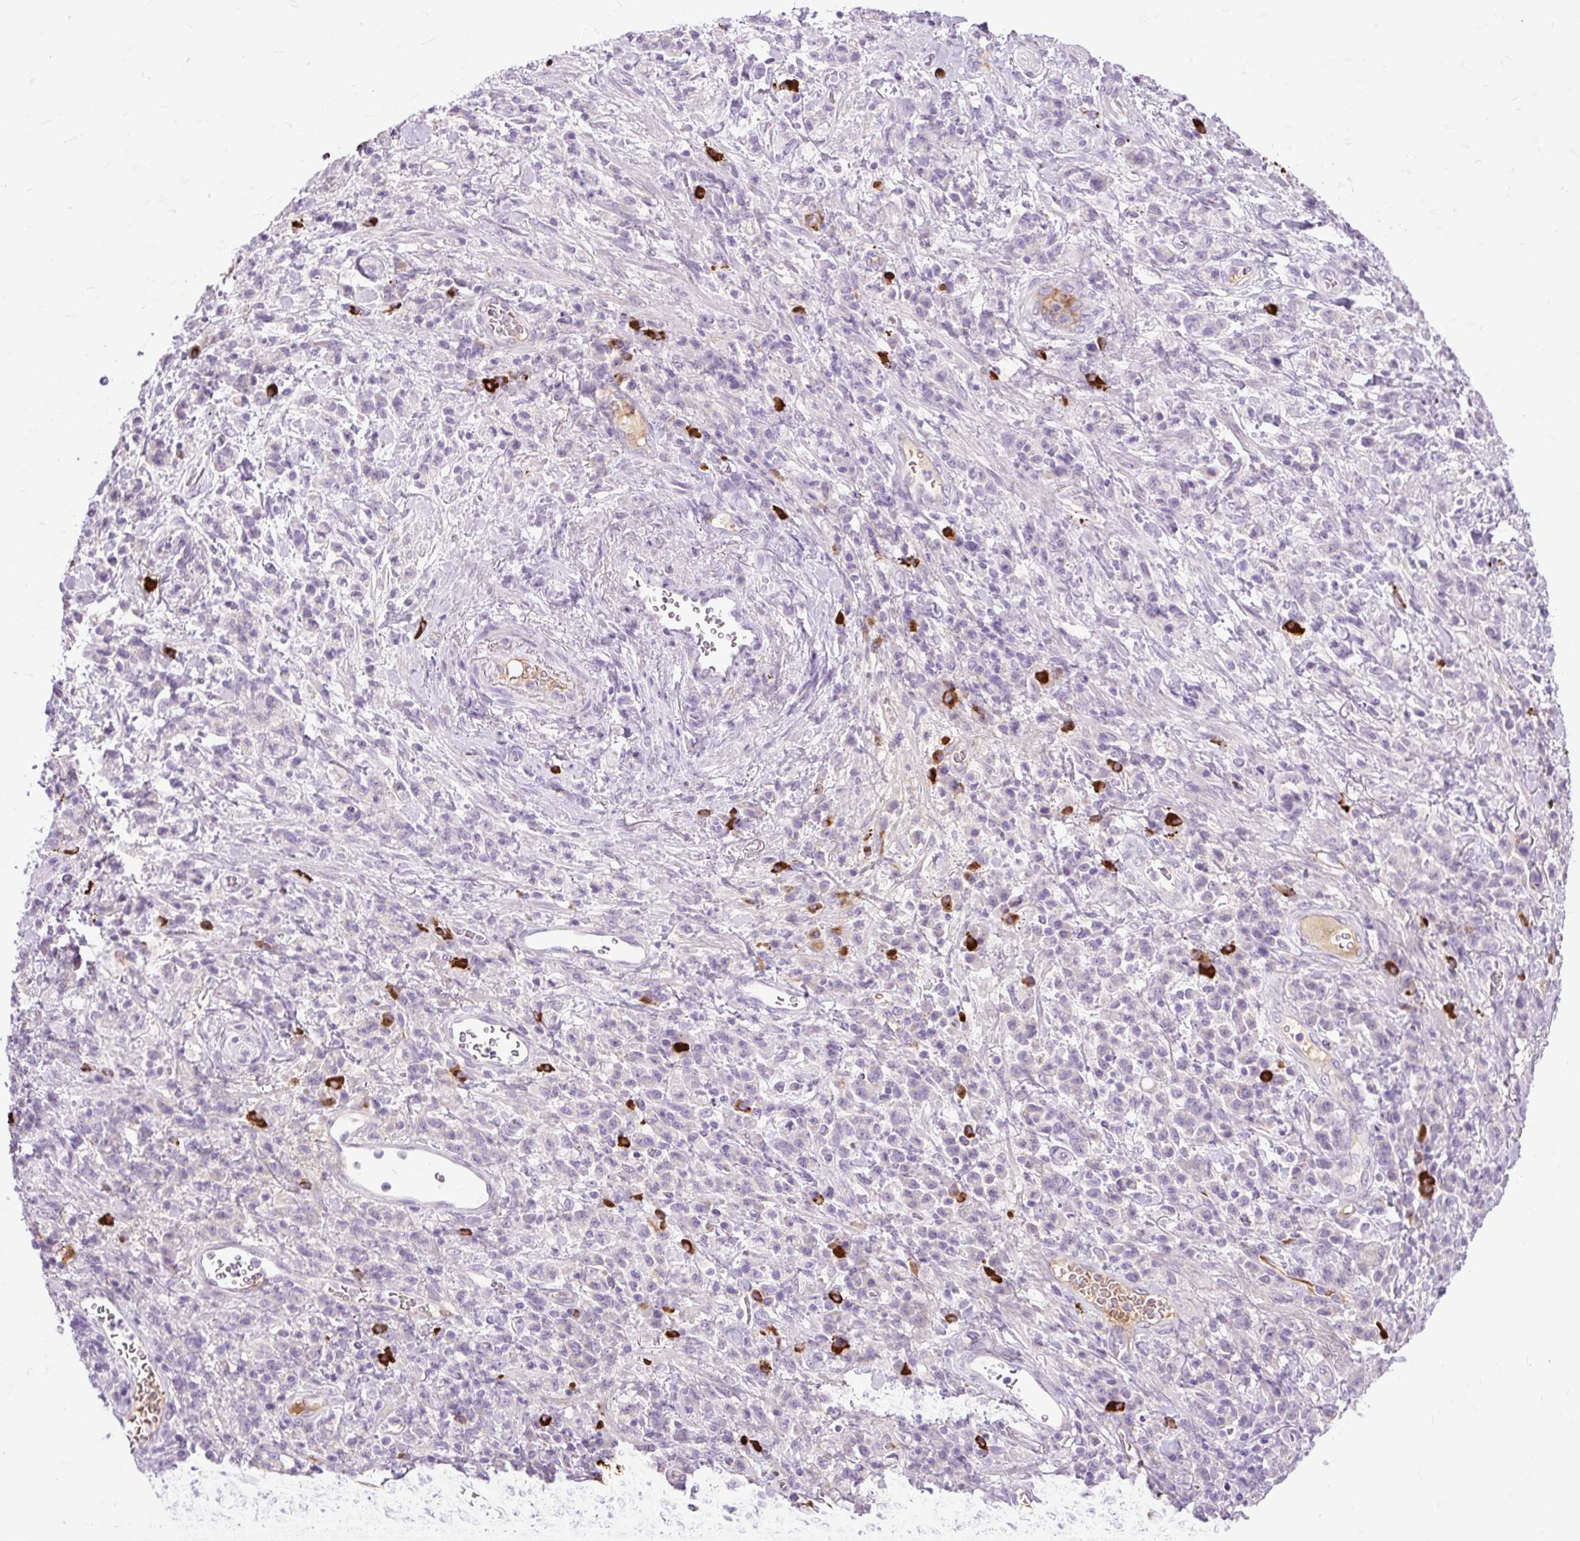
{"staining": {"intensity": "negative", "quantity": "none", "location": "none"}, "tissue": "stomach cancer", "cell_type": "Tumor cells", "image_type": "cancer", "snomed": [{"axis": "morphology", "description": "Adenocarcinoma, NOS"}, {"axis": "topography", "description": "Stomach"}], "caption": "Stomach cancer stained for a protein using immunohistochemistry (IHC) demonstrates no positivity tumor cells.", "gene": "ARRDC2", "patient": {"sex": "male", "age": 76}}